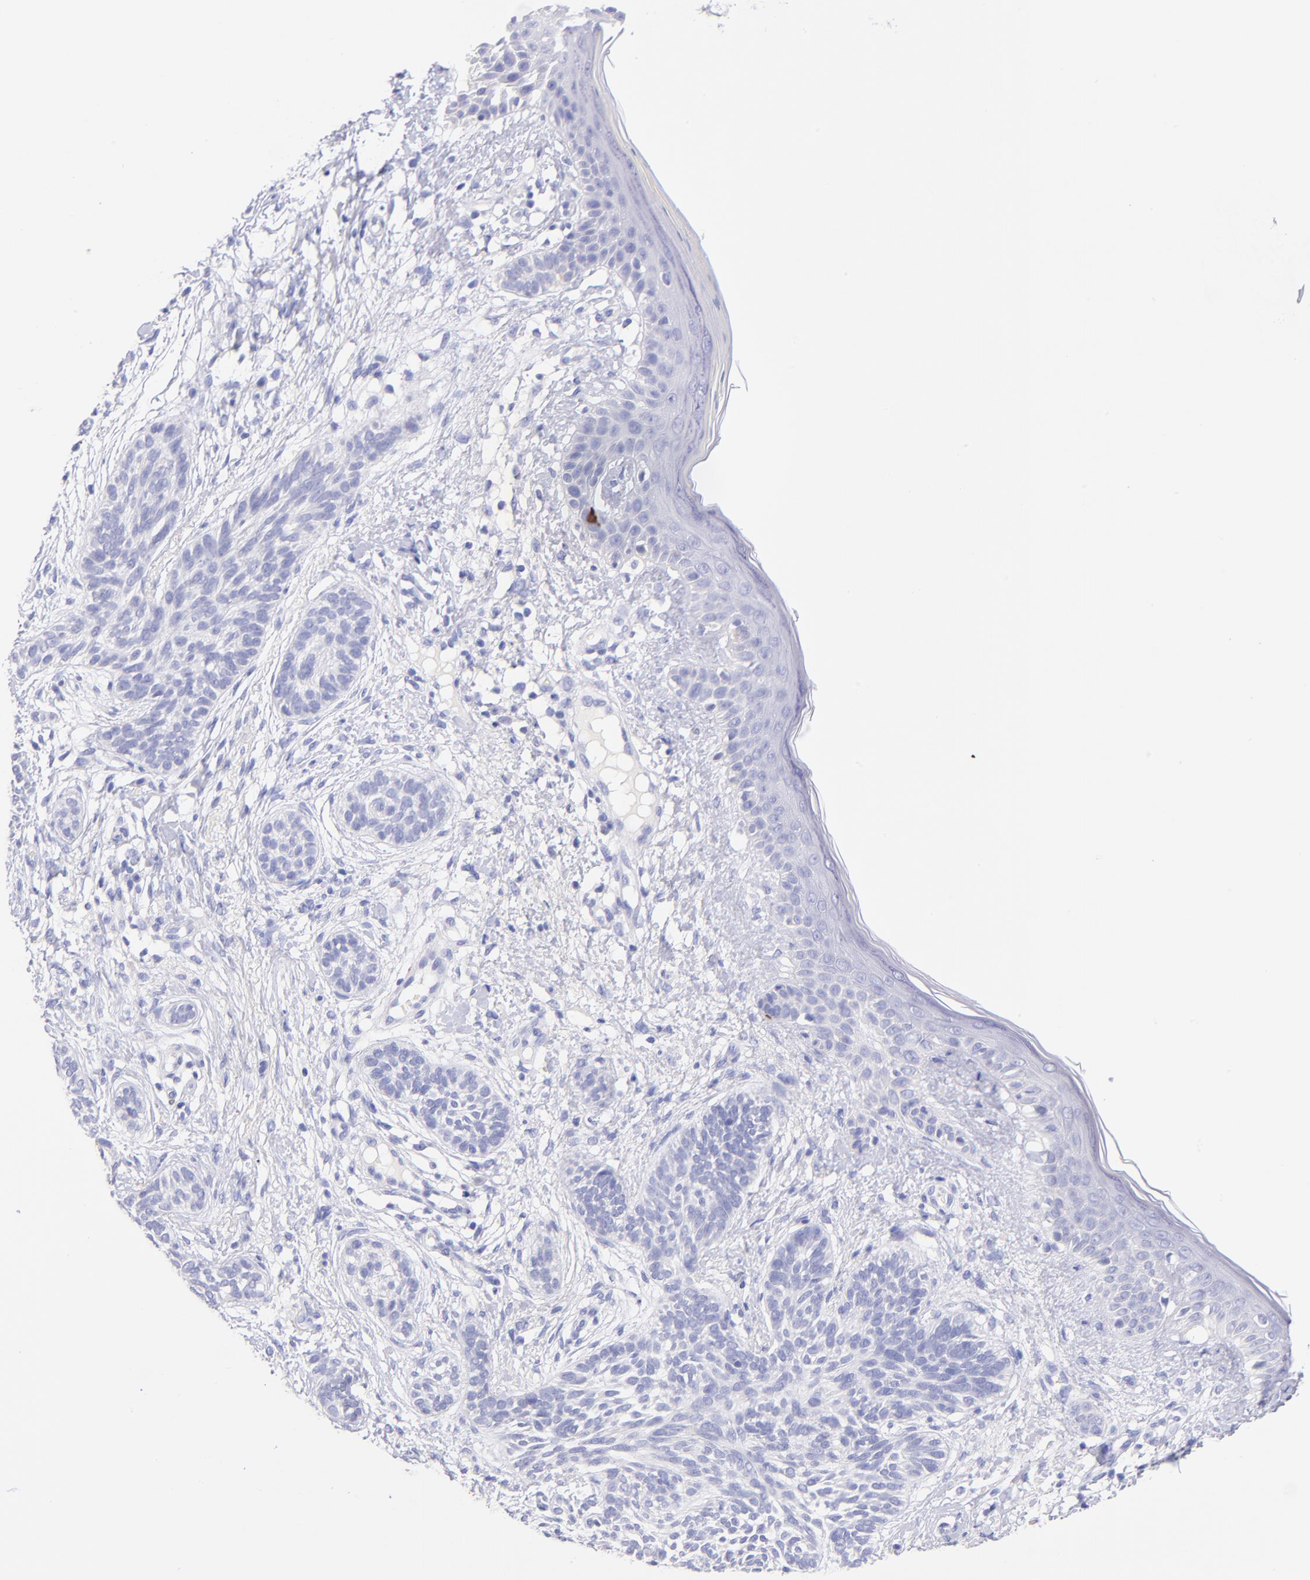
{"staining": {"intensity": "negative", "quantity": "none", "location": "none"}, "tissue": "skin cancer", "cell_type": "Tumor cells", "image_type": "cancer", "snomed": [{"axis": "morphology", "description": "Normal tissue, NOS"}, {"axis": "morphology", "description": "Basal cell carcinoma"}, {"axis": "topography", "description": "Skin"}], "caption": "Photomicrograph shows no protein positivity in tumor cells of basal cell carcinoma (skin) tissue.", "gene": "RAB3B", "patient": {"sex": "male", "age": 63}}